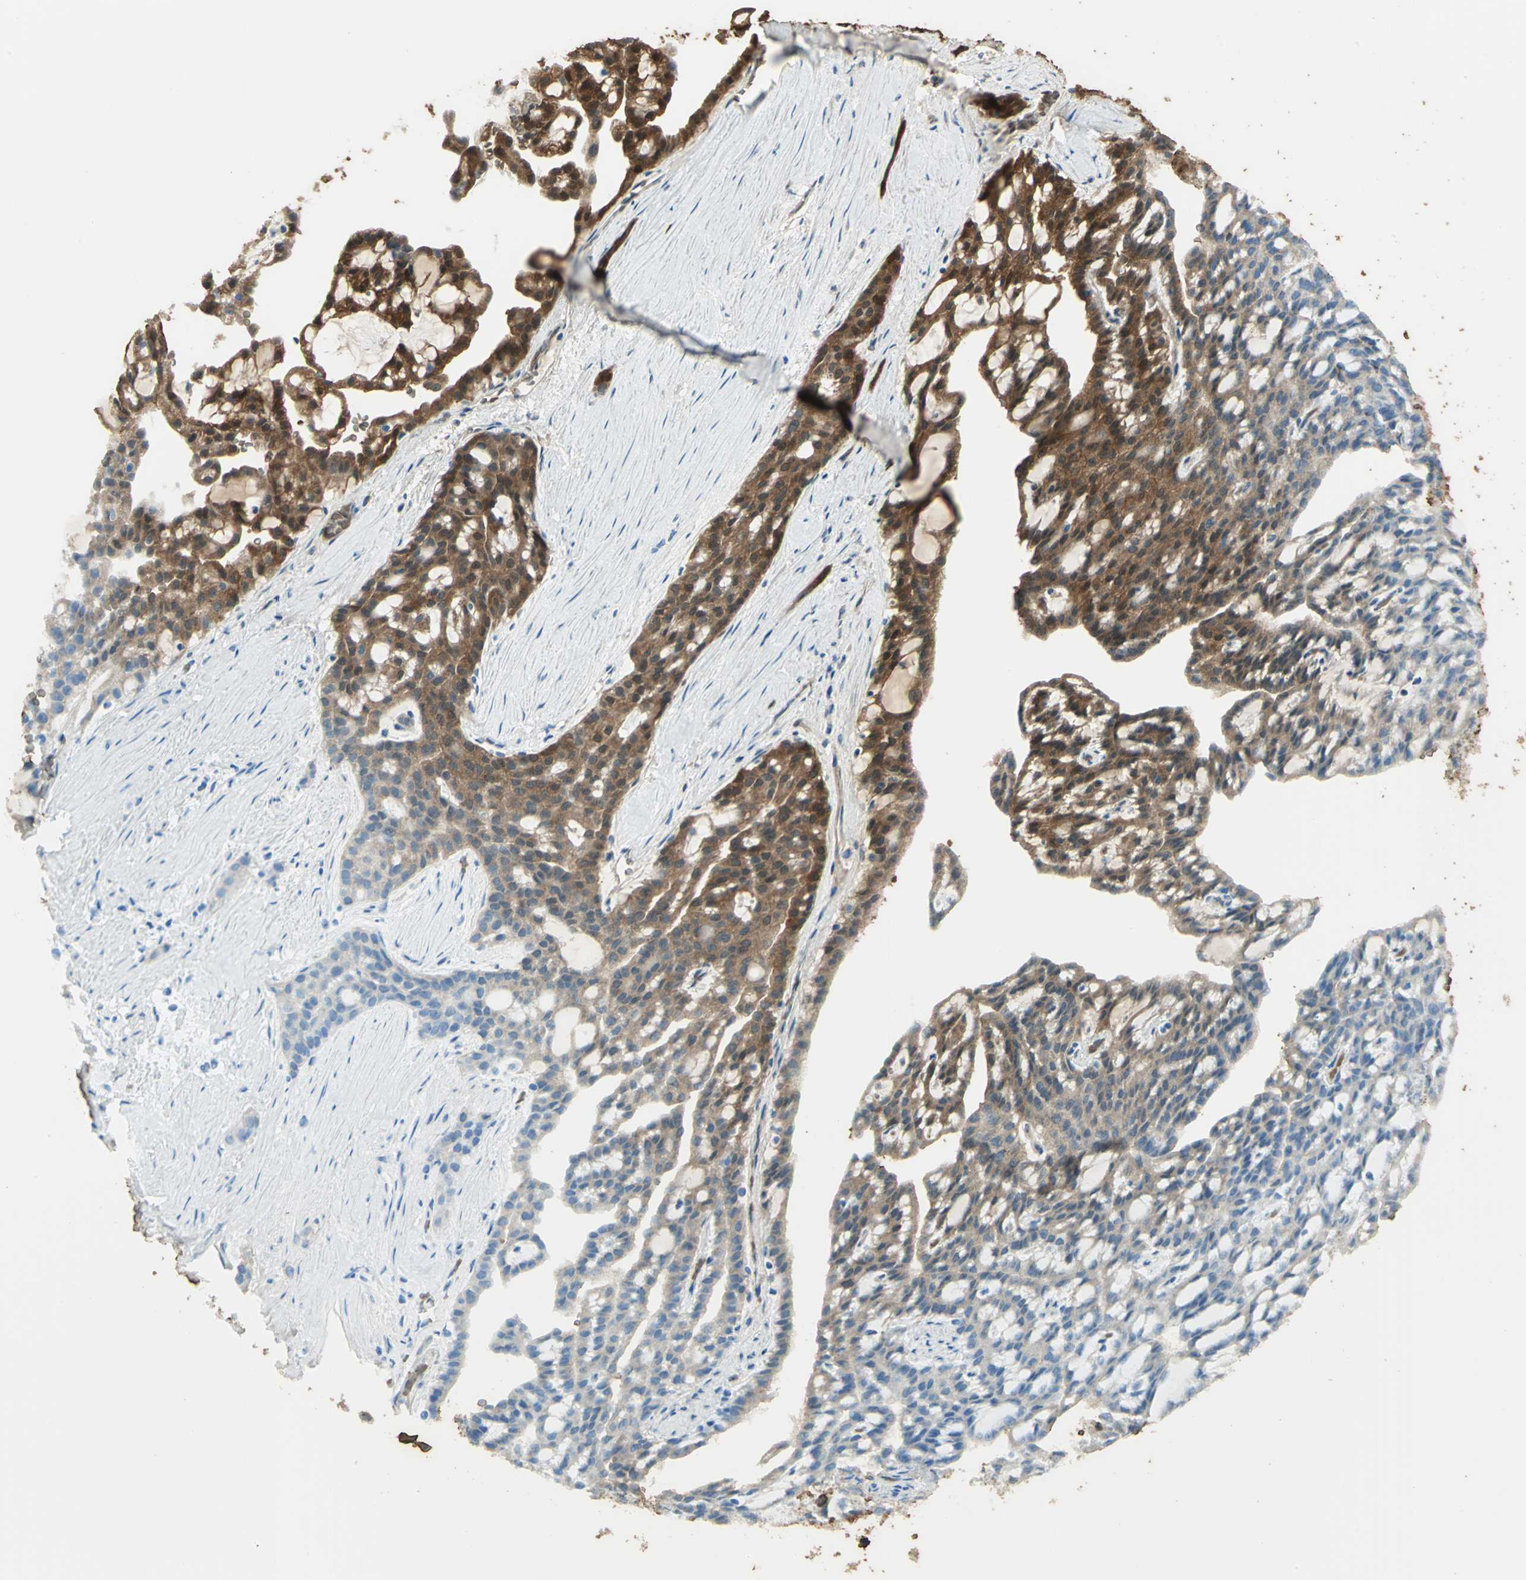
{"staining": {"intensity": "strong", "quantity": "25%-75%", "location": "cytoplasmic/membranous,nuclear"}, "tissue": "renal cancer", "cell_type": "Tumor cells", "image_type": "cancer", "snomed": [{"axis": "morphology", "description": "Adenocarcinoma, NOS"}, {"axis": "topography", "description": "Kidney"}], "caption": "Renal cancer (adenocarcinoma) stained with DAB IHC demonstrates high levels of strong cytoplasmic/membranous and nuclear expression in about 25%-75% of tumor cells. (Brightfield microscopy of DAB IHC at high magnification).", "gene": "DDAH1", "patient": {"sex": "male", "age": 63}}